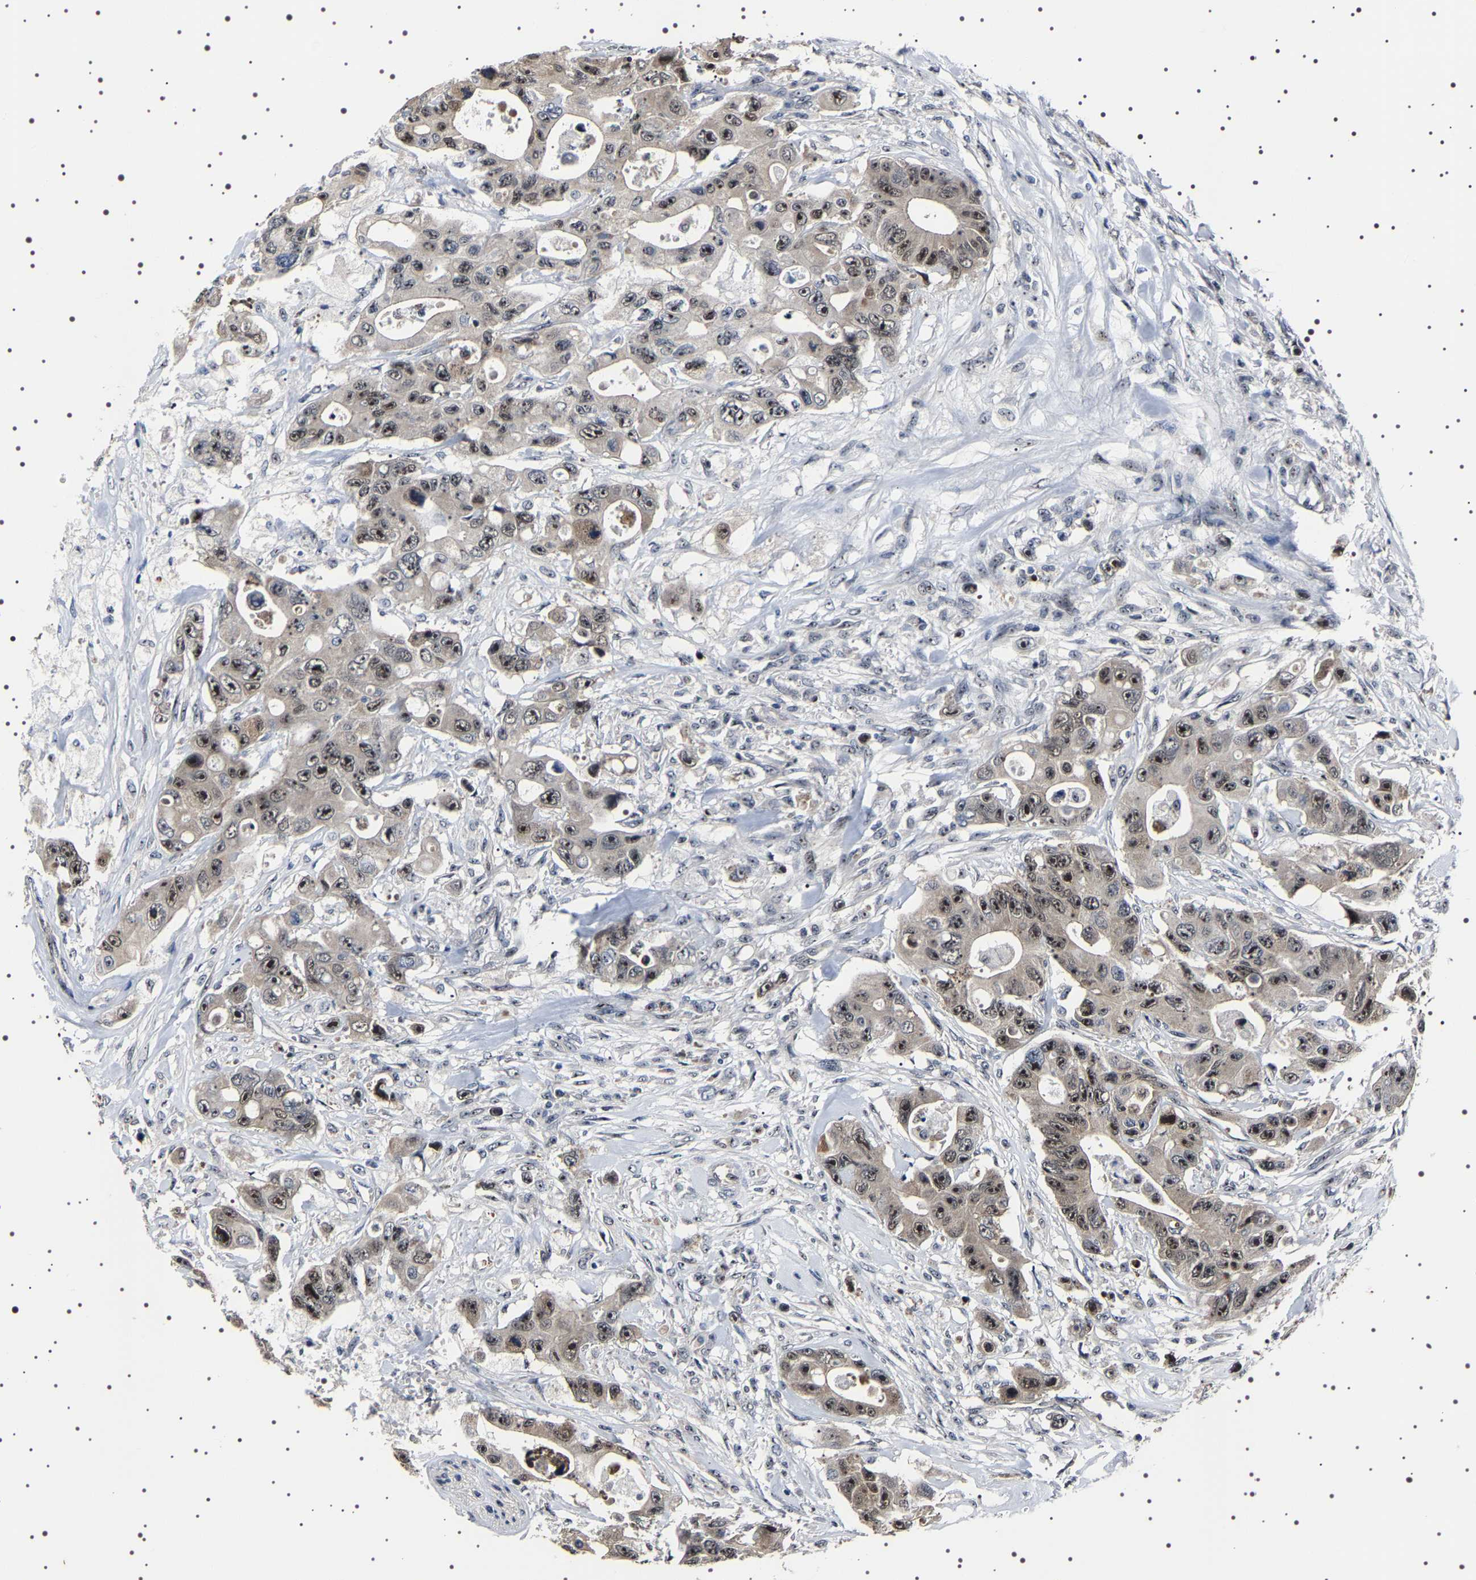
{"staining": {"intensity": "strong", "quantity": "25%-75%", "location": "nuclear"}, "tissue": "colorectal cancer", "cell_type": "Tumor cells", "image_type": "cancer", "snomed": [{"axis": "morphology", "description": "Adenocarcinoma, NOS"}, {"axis": "topography", "description": "Colon"}], "caption": "Immunohistochemical staining of colorectal cancer demonstrates high levels of strong nuclear protein staining in approximately 25%-75% of tumor cells. Immunohistochemistry stains the protein of interest in brown and the nuclei are stained blue.", "gene": "GNL3", "patient": {"sex": "female", "age": 46}}